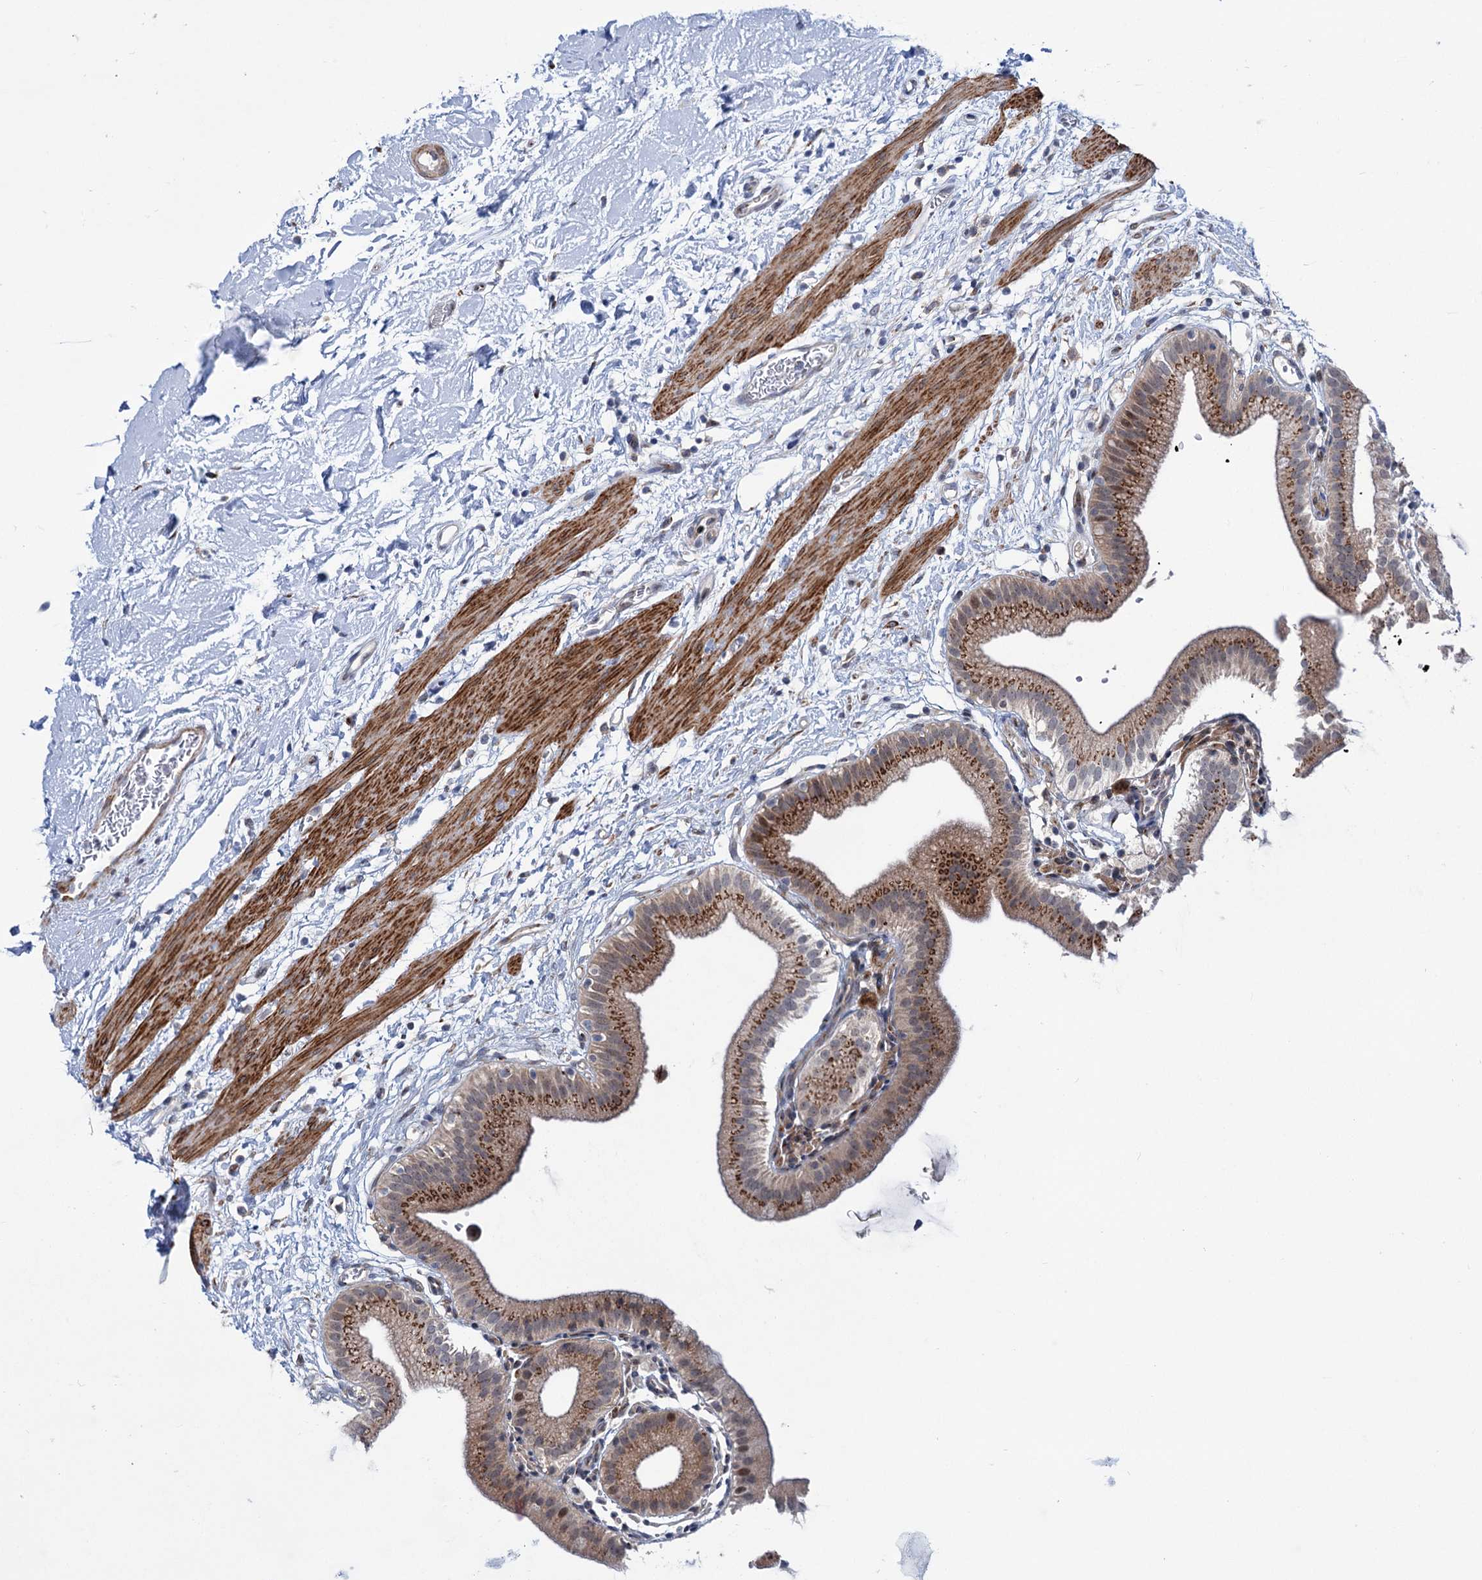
{"staining": {"intensity": "strong", "quantity": ">75%", "location": "cytoplasmic/membranous"}, "tissue": "gallbladder", "cell_type": "Glandular cells", "image_type": "normal", "snomed": [{"axis": "morphology", "description": "Normal tissue, NOS"}, {"axis": "topography", "description": "Gallbladder"}], "caption": "Glandular cells display high levels of strong cytoplasmic/membranous staining in about >75% of cells in normal human gallbladder. (Brightfield microscopy of DAB IHC at high magnification).", "gene": "ELP4", "patient": {"sex": "male", "age": 55}}